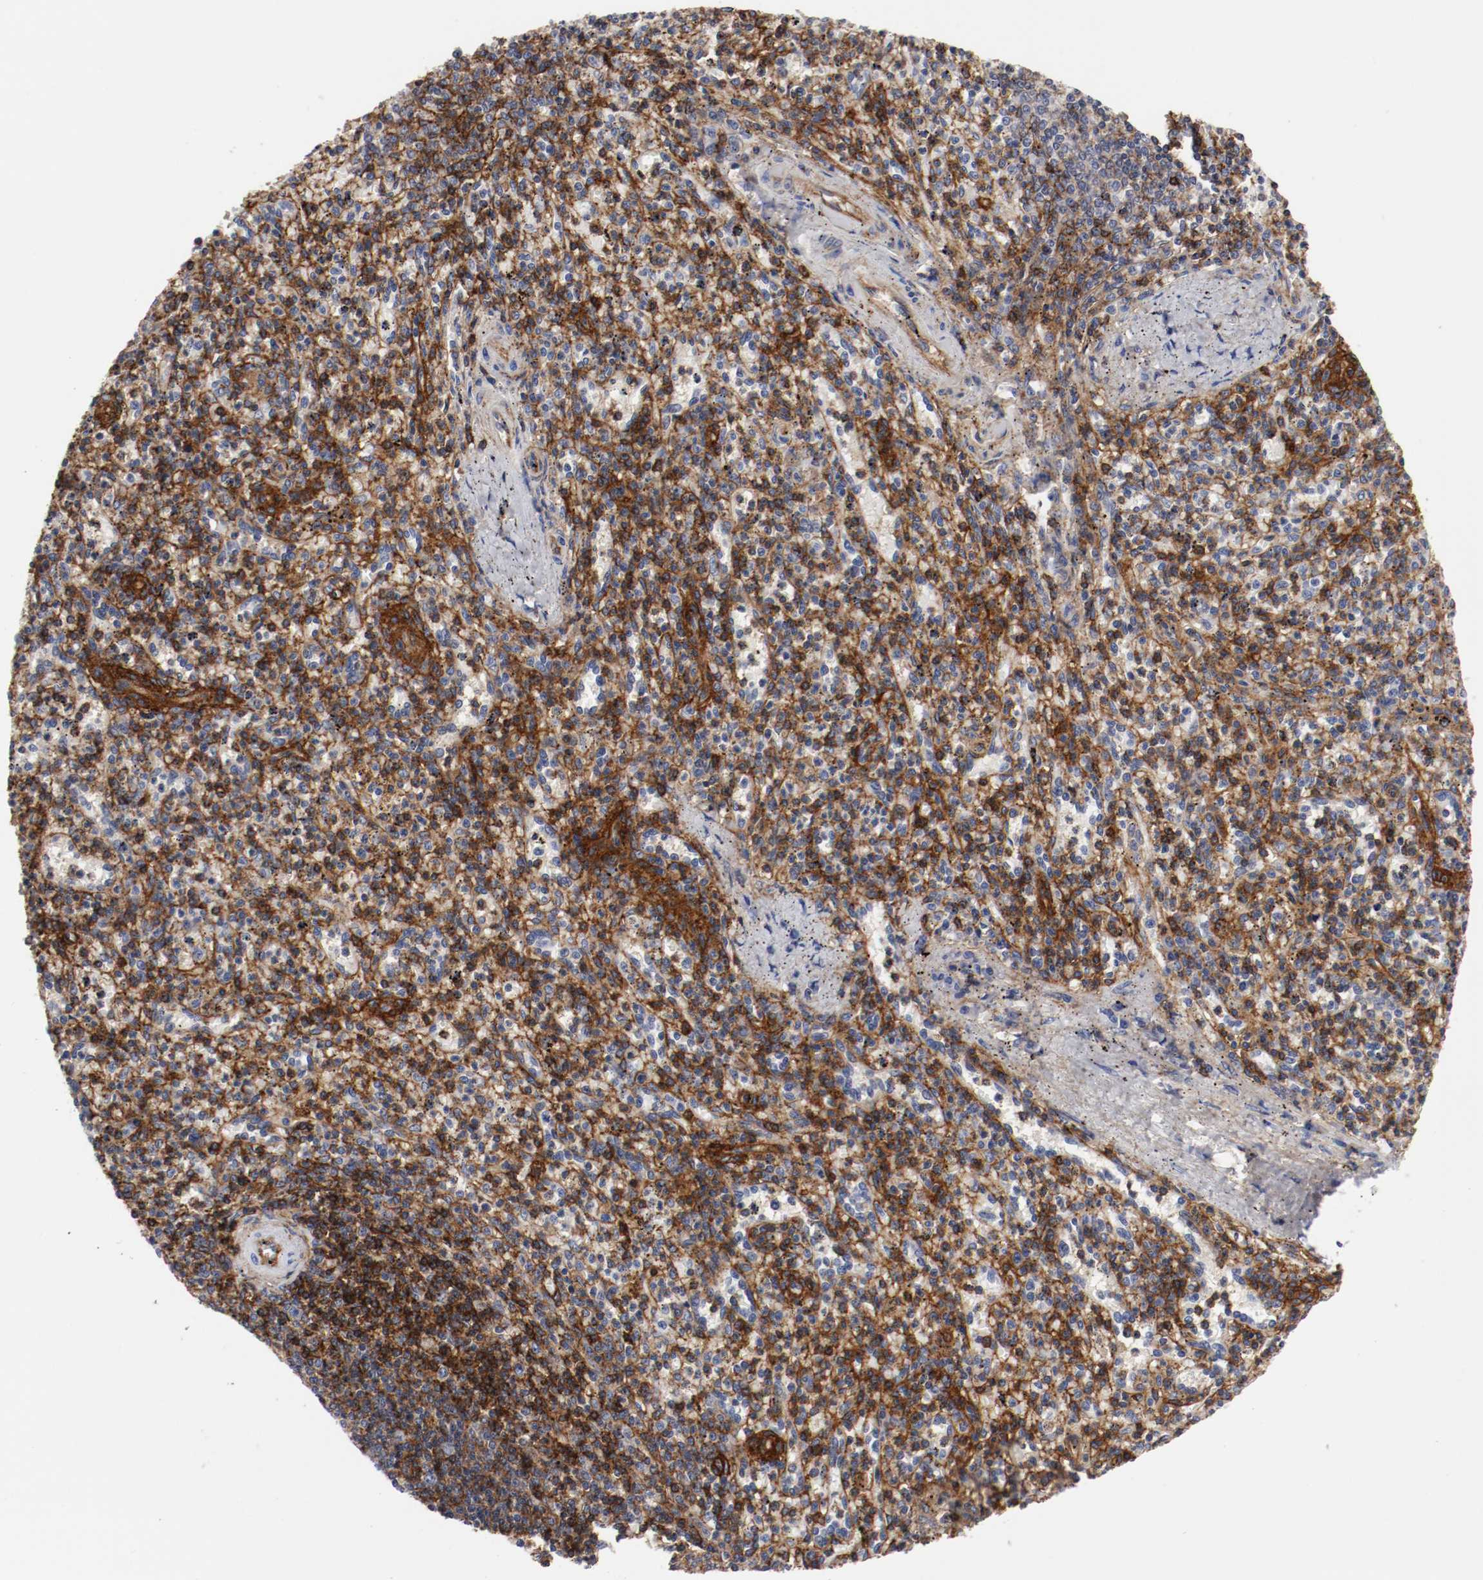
{"staining": {"intensity": "strong", "quantity": "<25%", "location": "cytoplasmic/membranous"}, "tissue": "spleen", "cell_type": "Cells in red pulp", "image_type": "normal", "snomed": [{"axis": "morphology", "description": "Normal tissue, NOS"}, {"axis": "topography", "description": "Spleen"}], "caption": "The micrograph demonstrates immunohistochemical staining of normal spleen. There is strong cytoplasmic/membranous staining is present in approximately <25% of cells in red pulp.", "gene": "IFITM1", "patient": {"sex": "male", "age": 72}}